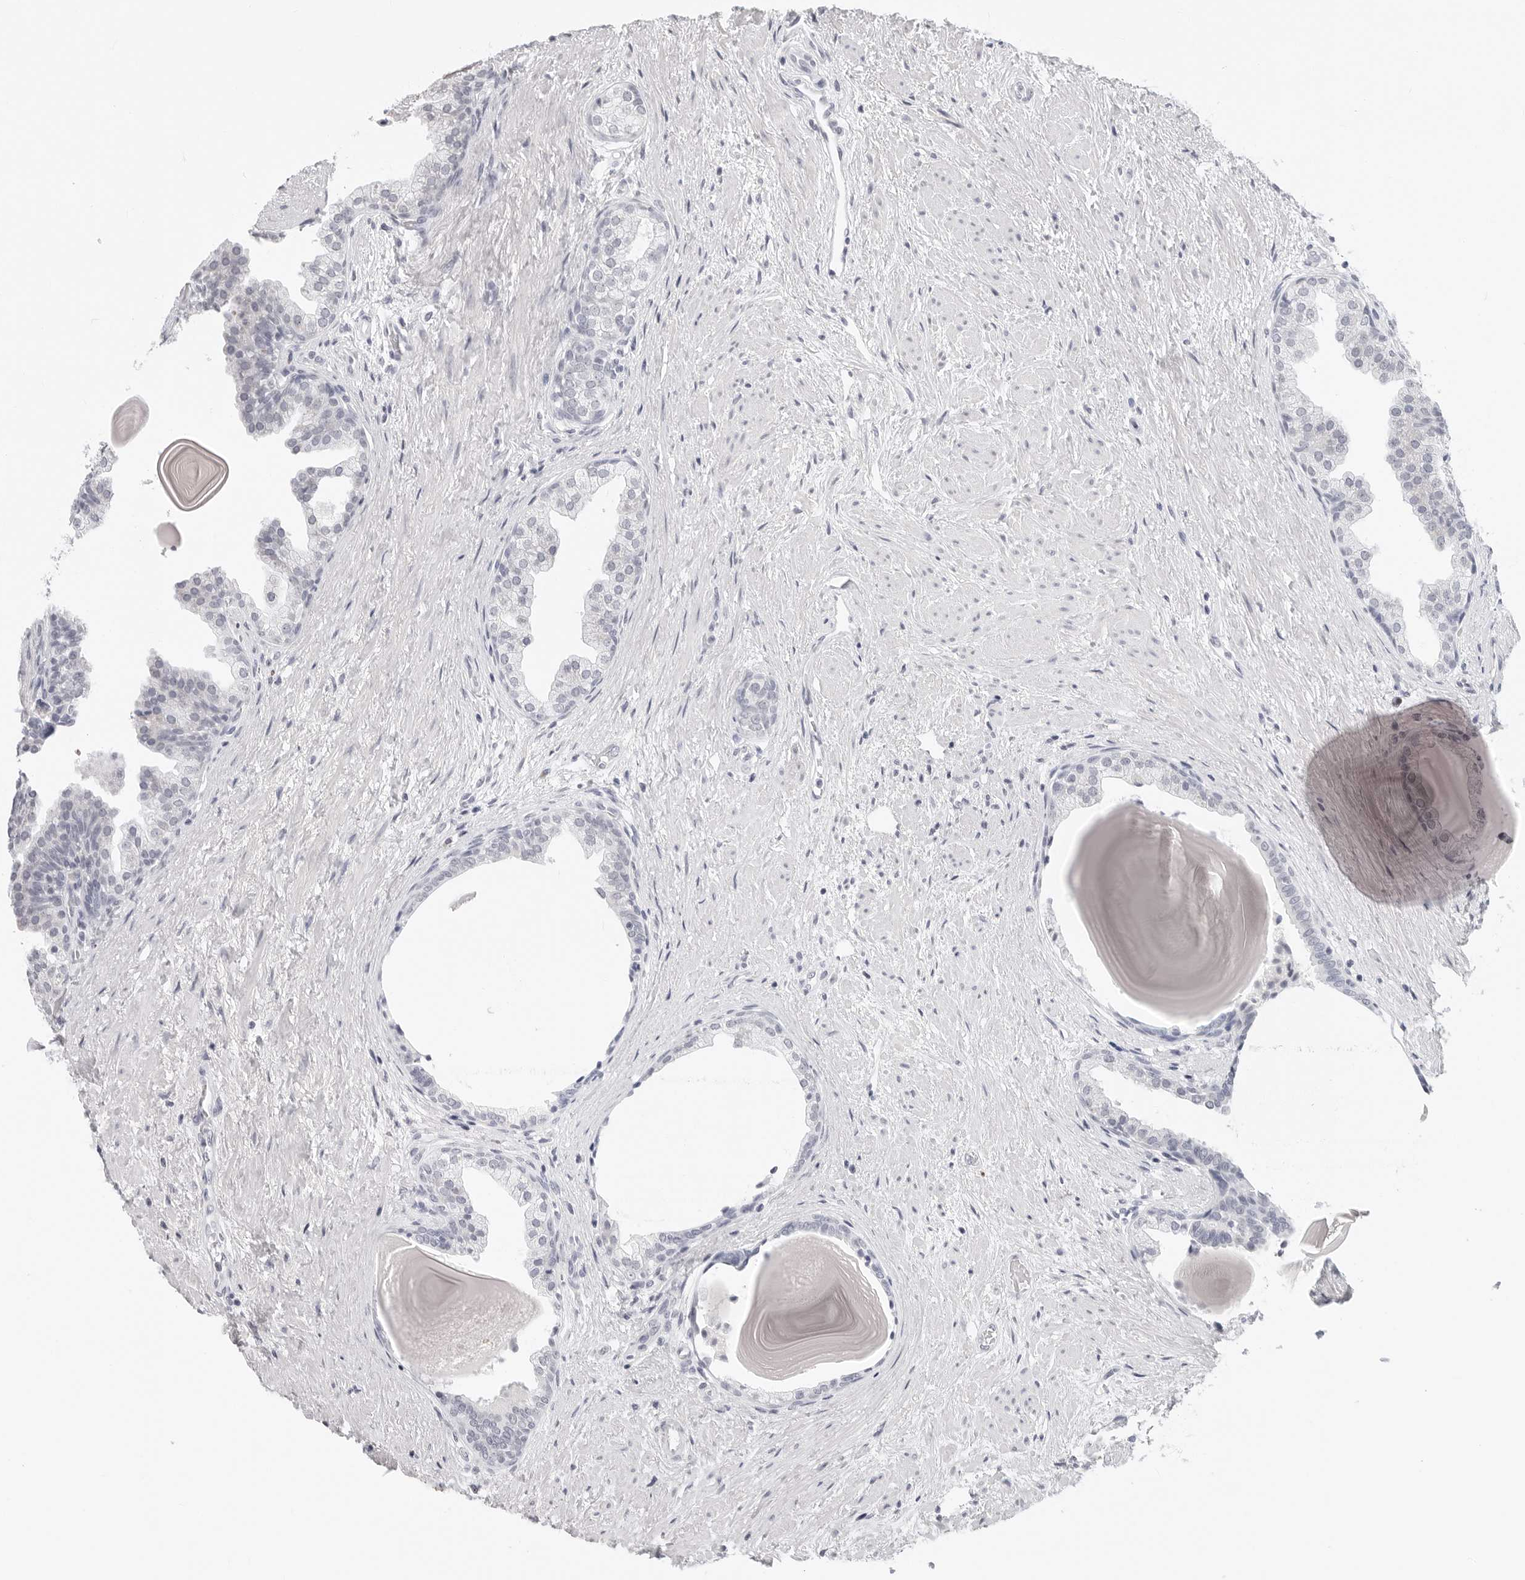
{"staining": {"intensity": "negative", "quantity": "none", "location": "none"}, "tissue": "prostate", "cell_type": "Glandular cells", "image_type": "normal", "snomed": [{"axis": "morphology", "description": "Normal tissue, NOS"}, {"axis": "topography", "description": "Prostate"}], "caption": "A histopathology image of human prostate is negative for staining in glandular cells. (Immunohistochemistry (ihc), brightfield microscopy, high magnification).", "gene": "EDN2", "patient": {"sex": "male", "age": 48}}